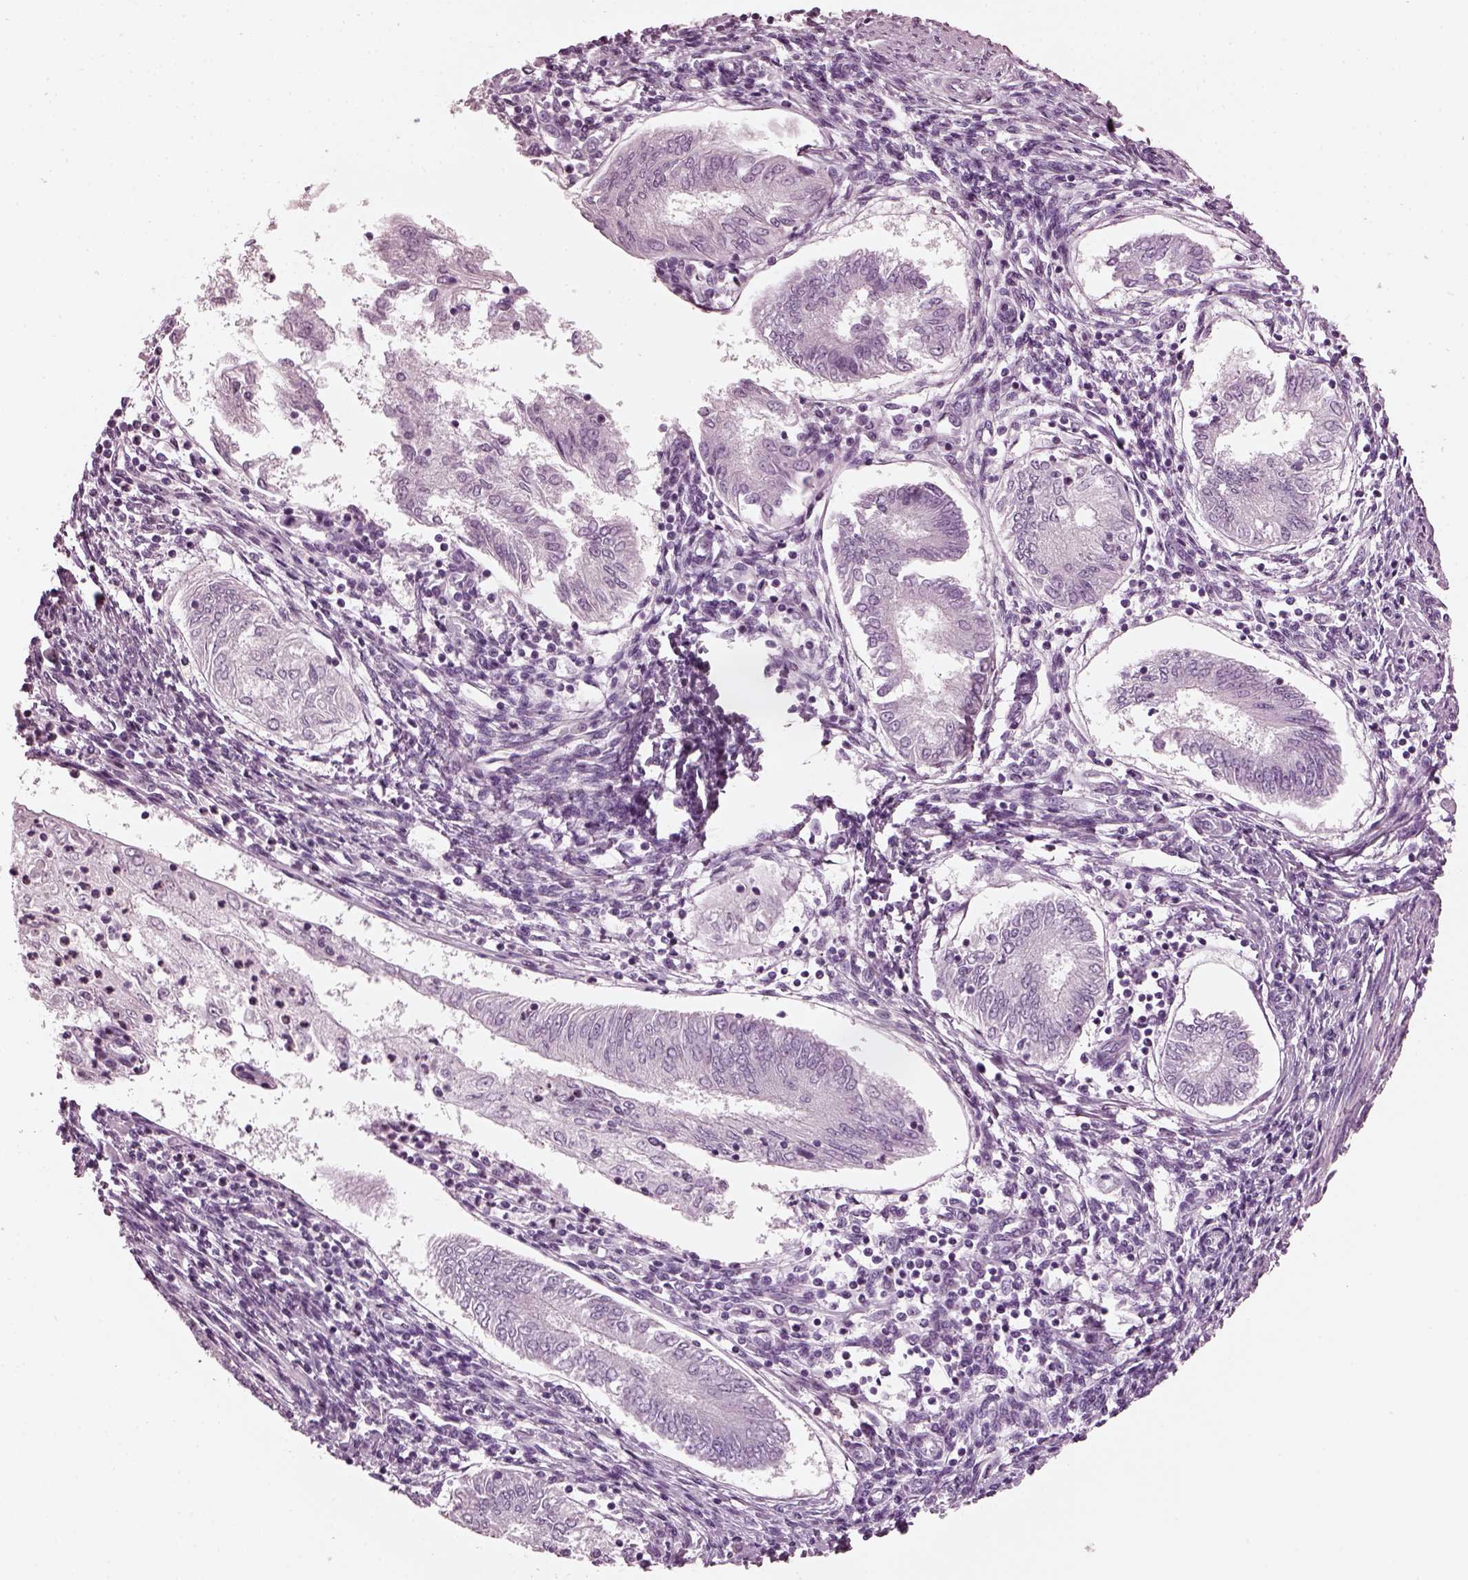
{"staining": {"intensity": "negative", "quantity": "none", "location": "none"}, "tissue": "endometrial cancer", "cell_type": "Tumor cells", "image_type": "cancer", "snomed": [{"axis": "morphology", "description": "Adenocarcinoma, NOS"}, {"axis": "topography", "description": "Endometrium"}], "caption": "This is a image of immunohistochemistry staining of adenocarcinoma (endometrial), which shows no expression in tumor cells. Brightfield microscopy of immunohistochemistry (IHC) stained with DAB (brown) and hematoxylin (blue), captured at high magnification.", "gene": "SLC6A17", "patient": {"sex": "female", "age": 68}}